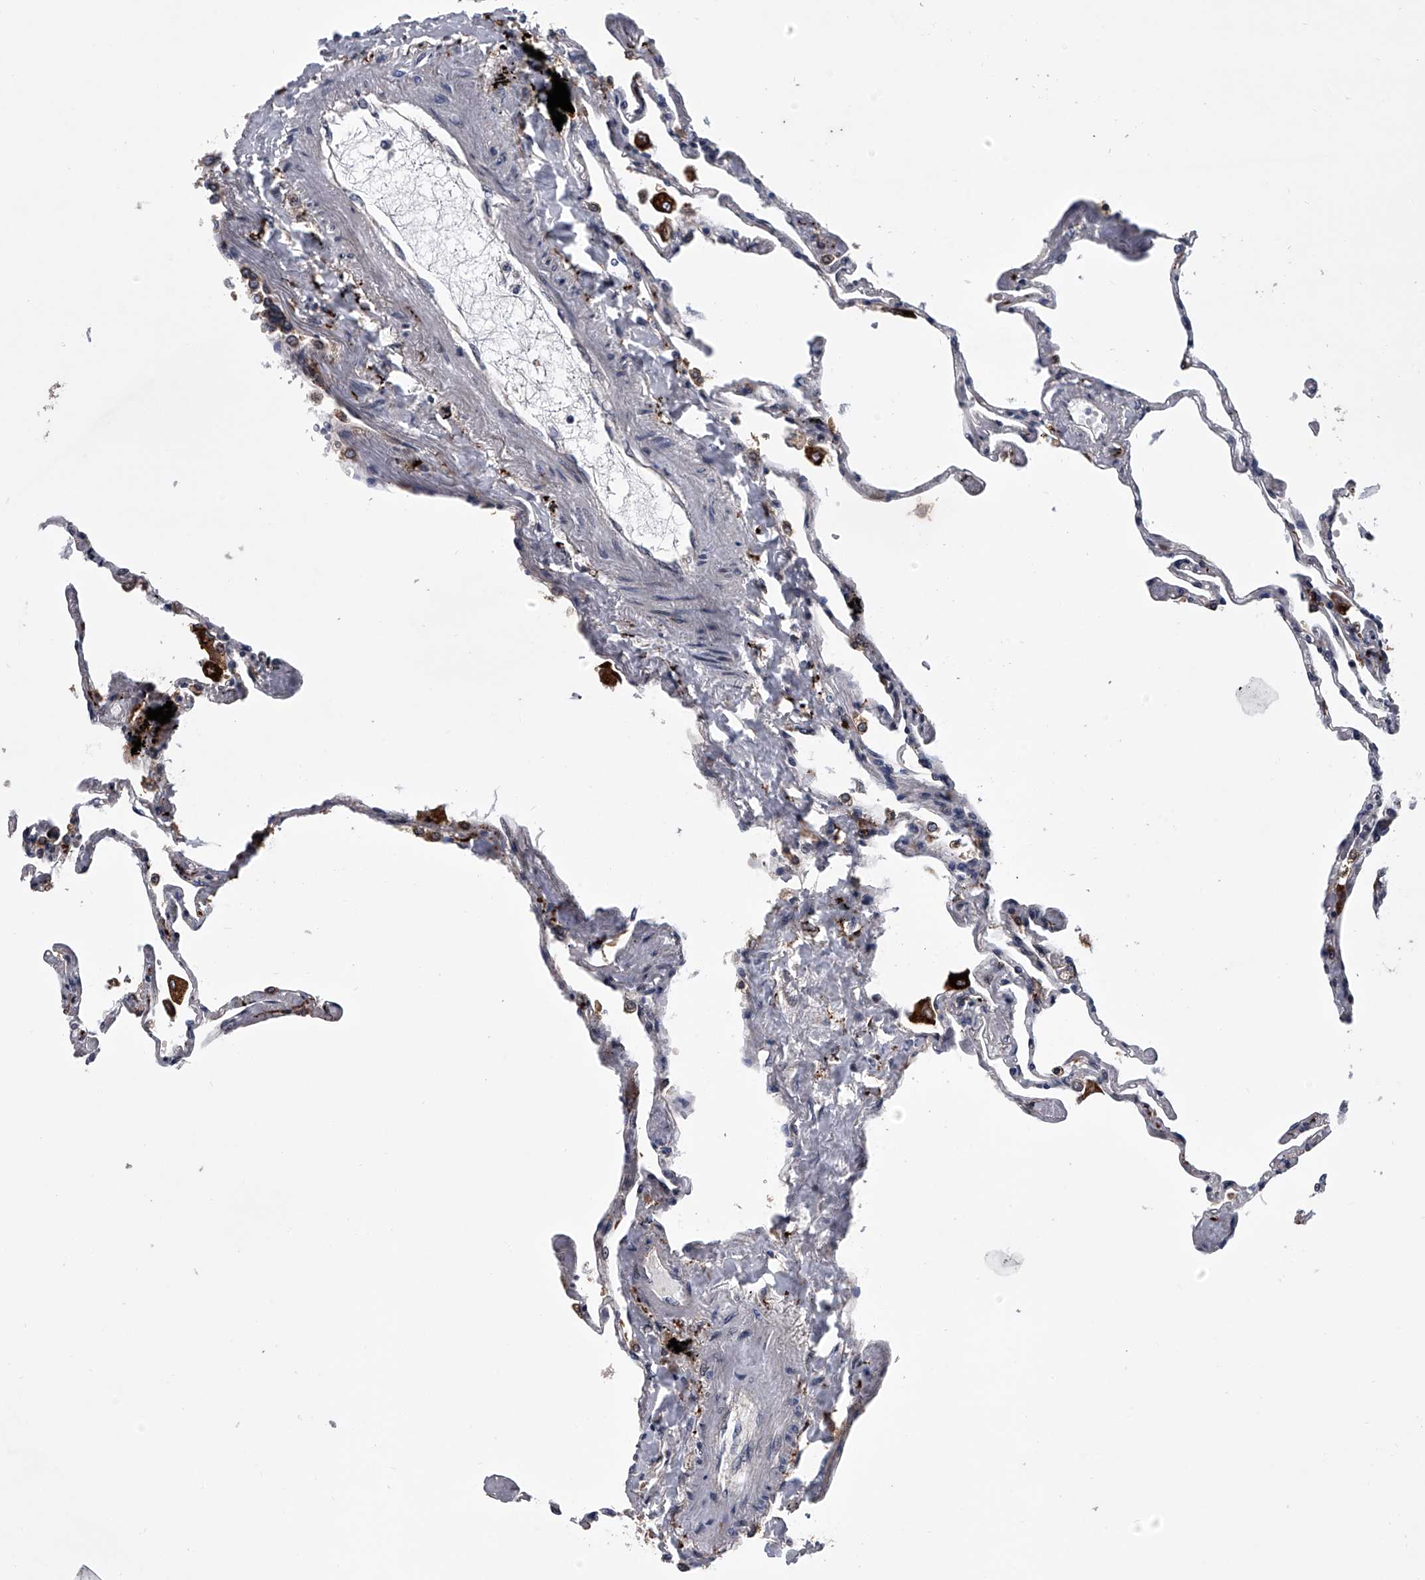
{"staining": {"intensity": "moderate", "quantity": "<25%", "location": "cytoplasmic/membranous"}, "tissue": "lung", "cell_type": "Alveolar cells", "image_type": "normal", "snomed": [{"axis": "morphology", "description": "Normal tissue, NOS"}, {"axis": "topography", "description": "Lung"}], "caption": "Protein expression analysis of normal human lung reveals moderate cytoplasmic/membranous positivity in about <25% of alveolar cells. Immunohistochemistry (ihc) stains the protein in brown and the nuclei are stained blue.", "gene": "TRIM8", "patient": {"sex": "female", "age": 67}}